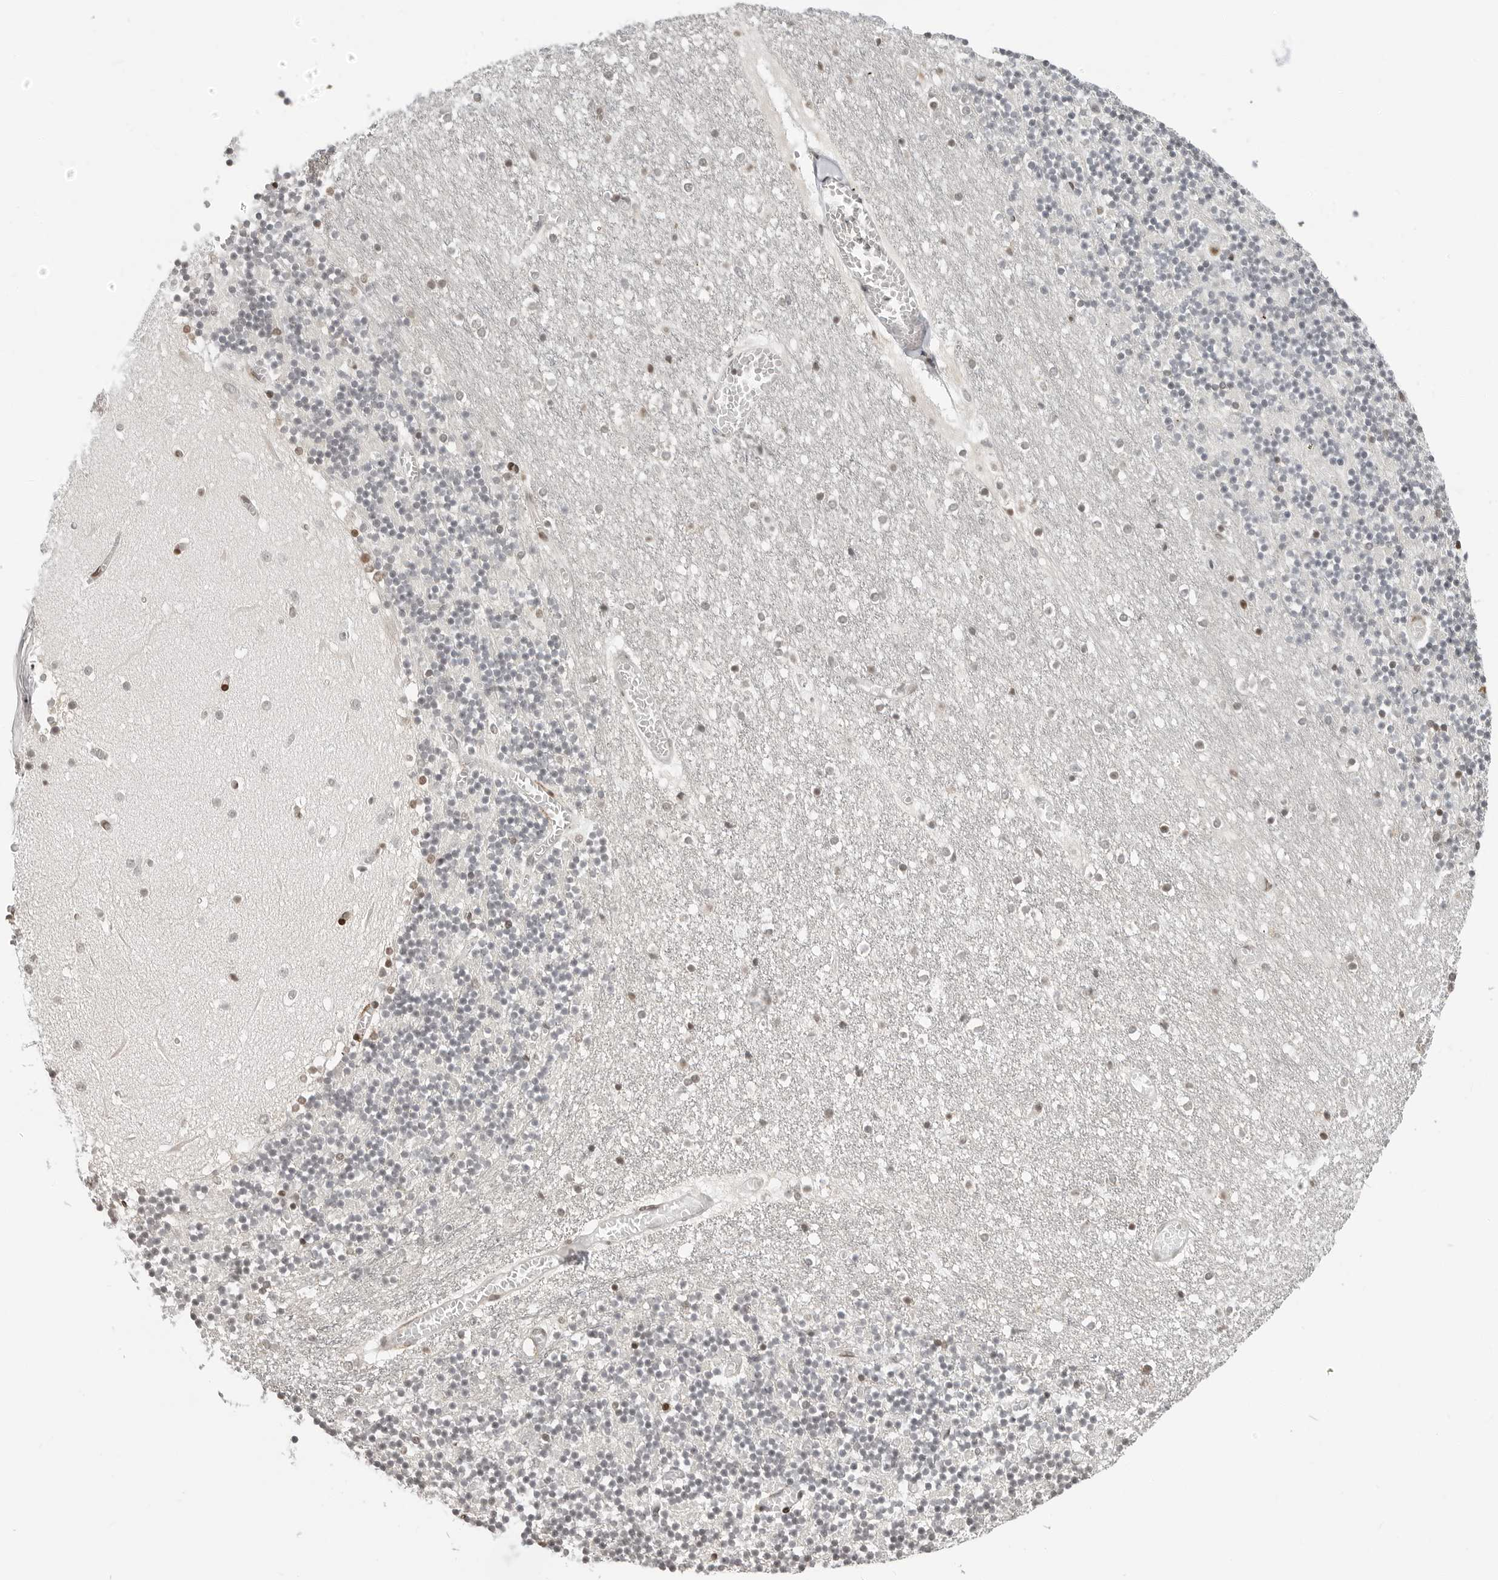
{"staining": {"intensity": "weak", "quantity": "<25%", "location": "nuclear"}, "tissue": "cerebellum", "cell_type": "Cells in granular layer", "image_type": "normal", "snomed": [{"axis": "morphology", "description": "Normal tissue, NOS"}, {"axis": "topography", "description": "Cerebellum"}], "caption": "Unremarkable cerebellum was stained to show a protein in brown. There is no significant staining in cells in granular layer.", "gene": "C8orf33", "patient": {"sex": "female", "age": 28}}